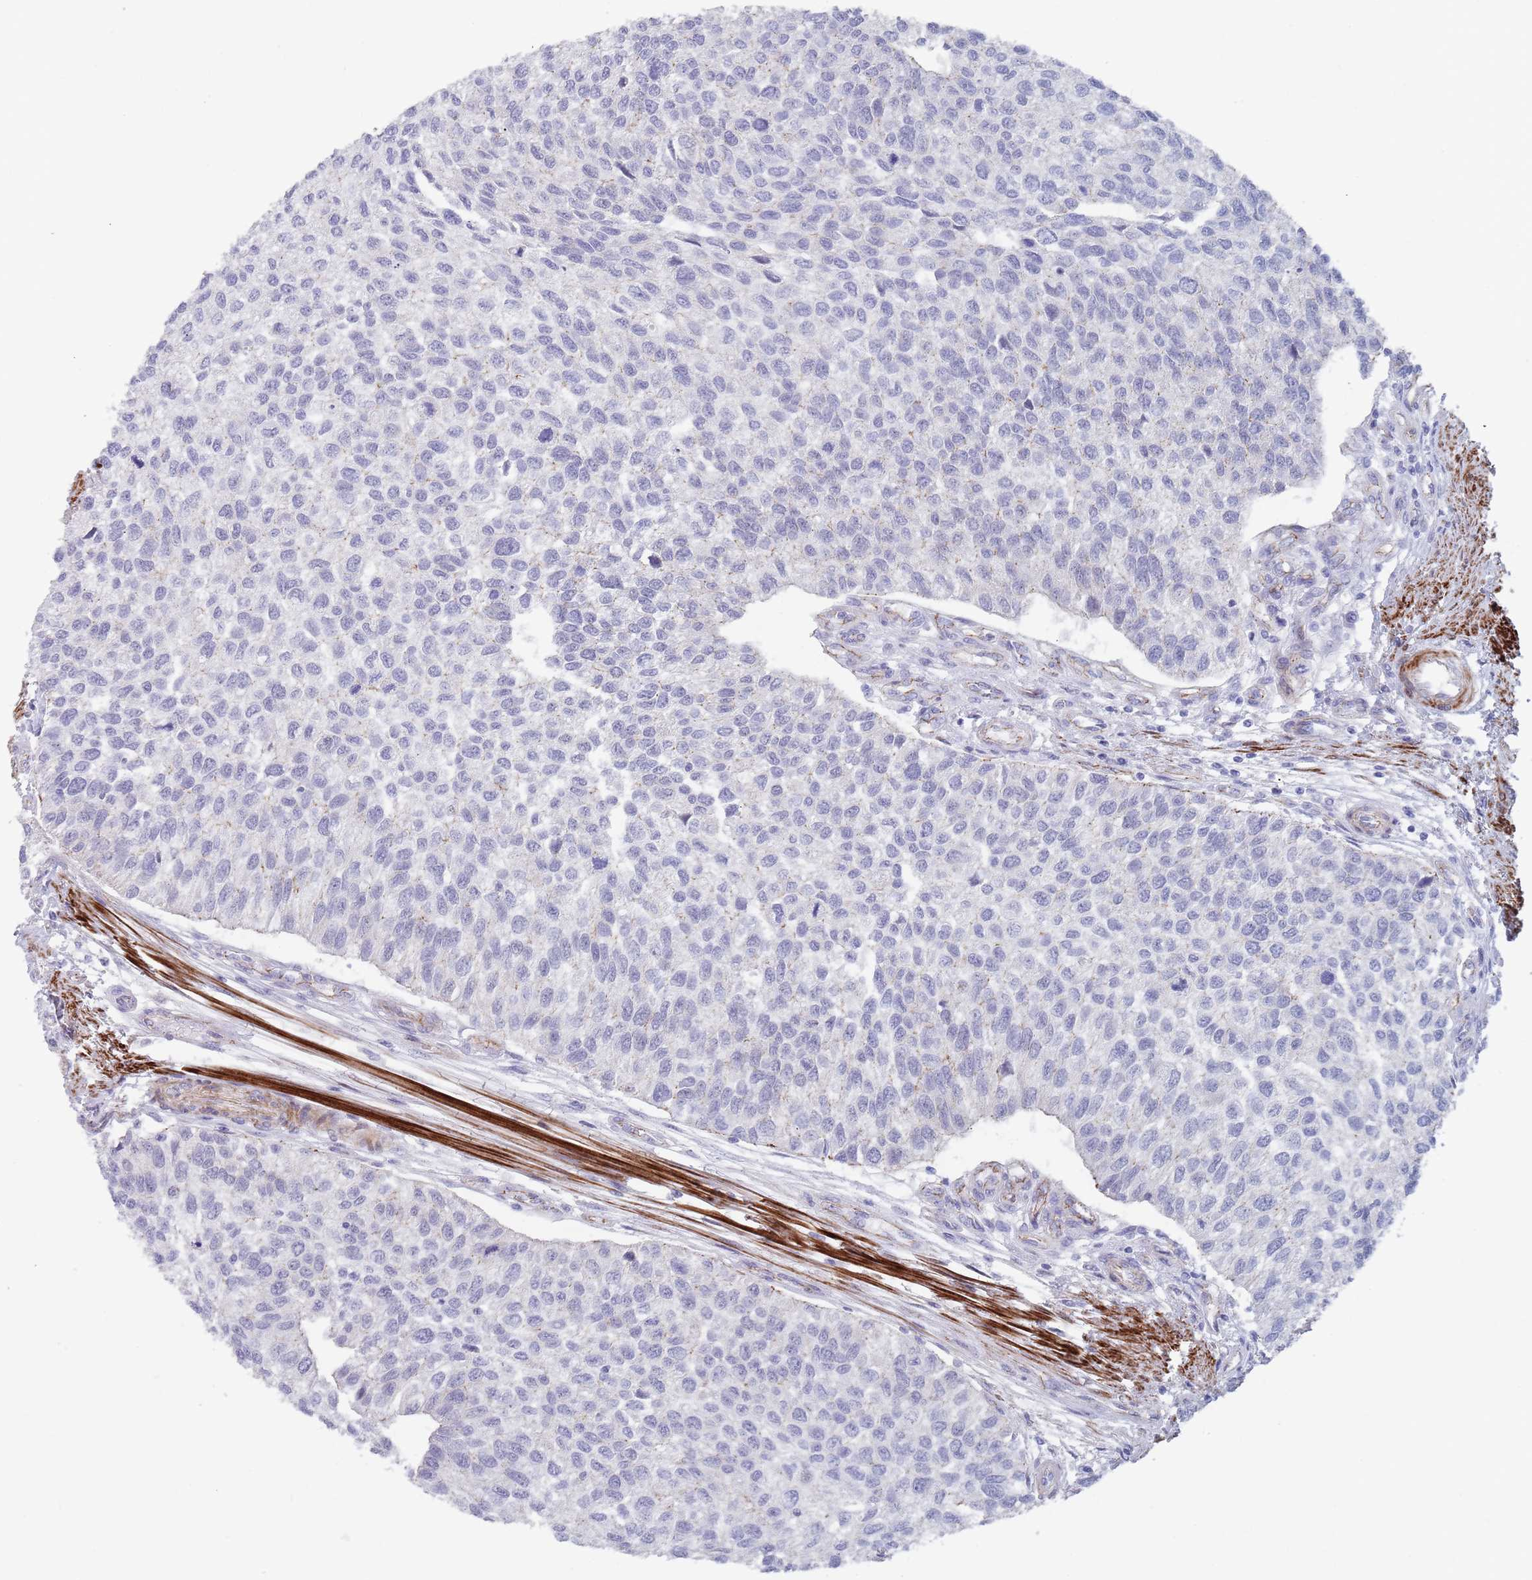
{"staining": {"intensity": "negative", "quantity": "none", "location": "none"}, "tissue": "urothelial cancer", "cell_type": "Tumor cells", "image_type": "cancer", "snomed": [{"axis": "morphology", "description": "Urothelial carcinoma, NOS"}, {"axis": "topography", "description": "Urinary bladder"}], "caption": "Tumor cells show no significant protein expression in urothelial cancer. (DAB IHC visualized using brightfield microscopy, high magnification).", "gene": "OR5A2", "patient": {"sex": "male", "age": 55}}